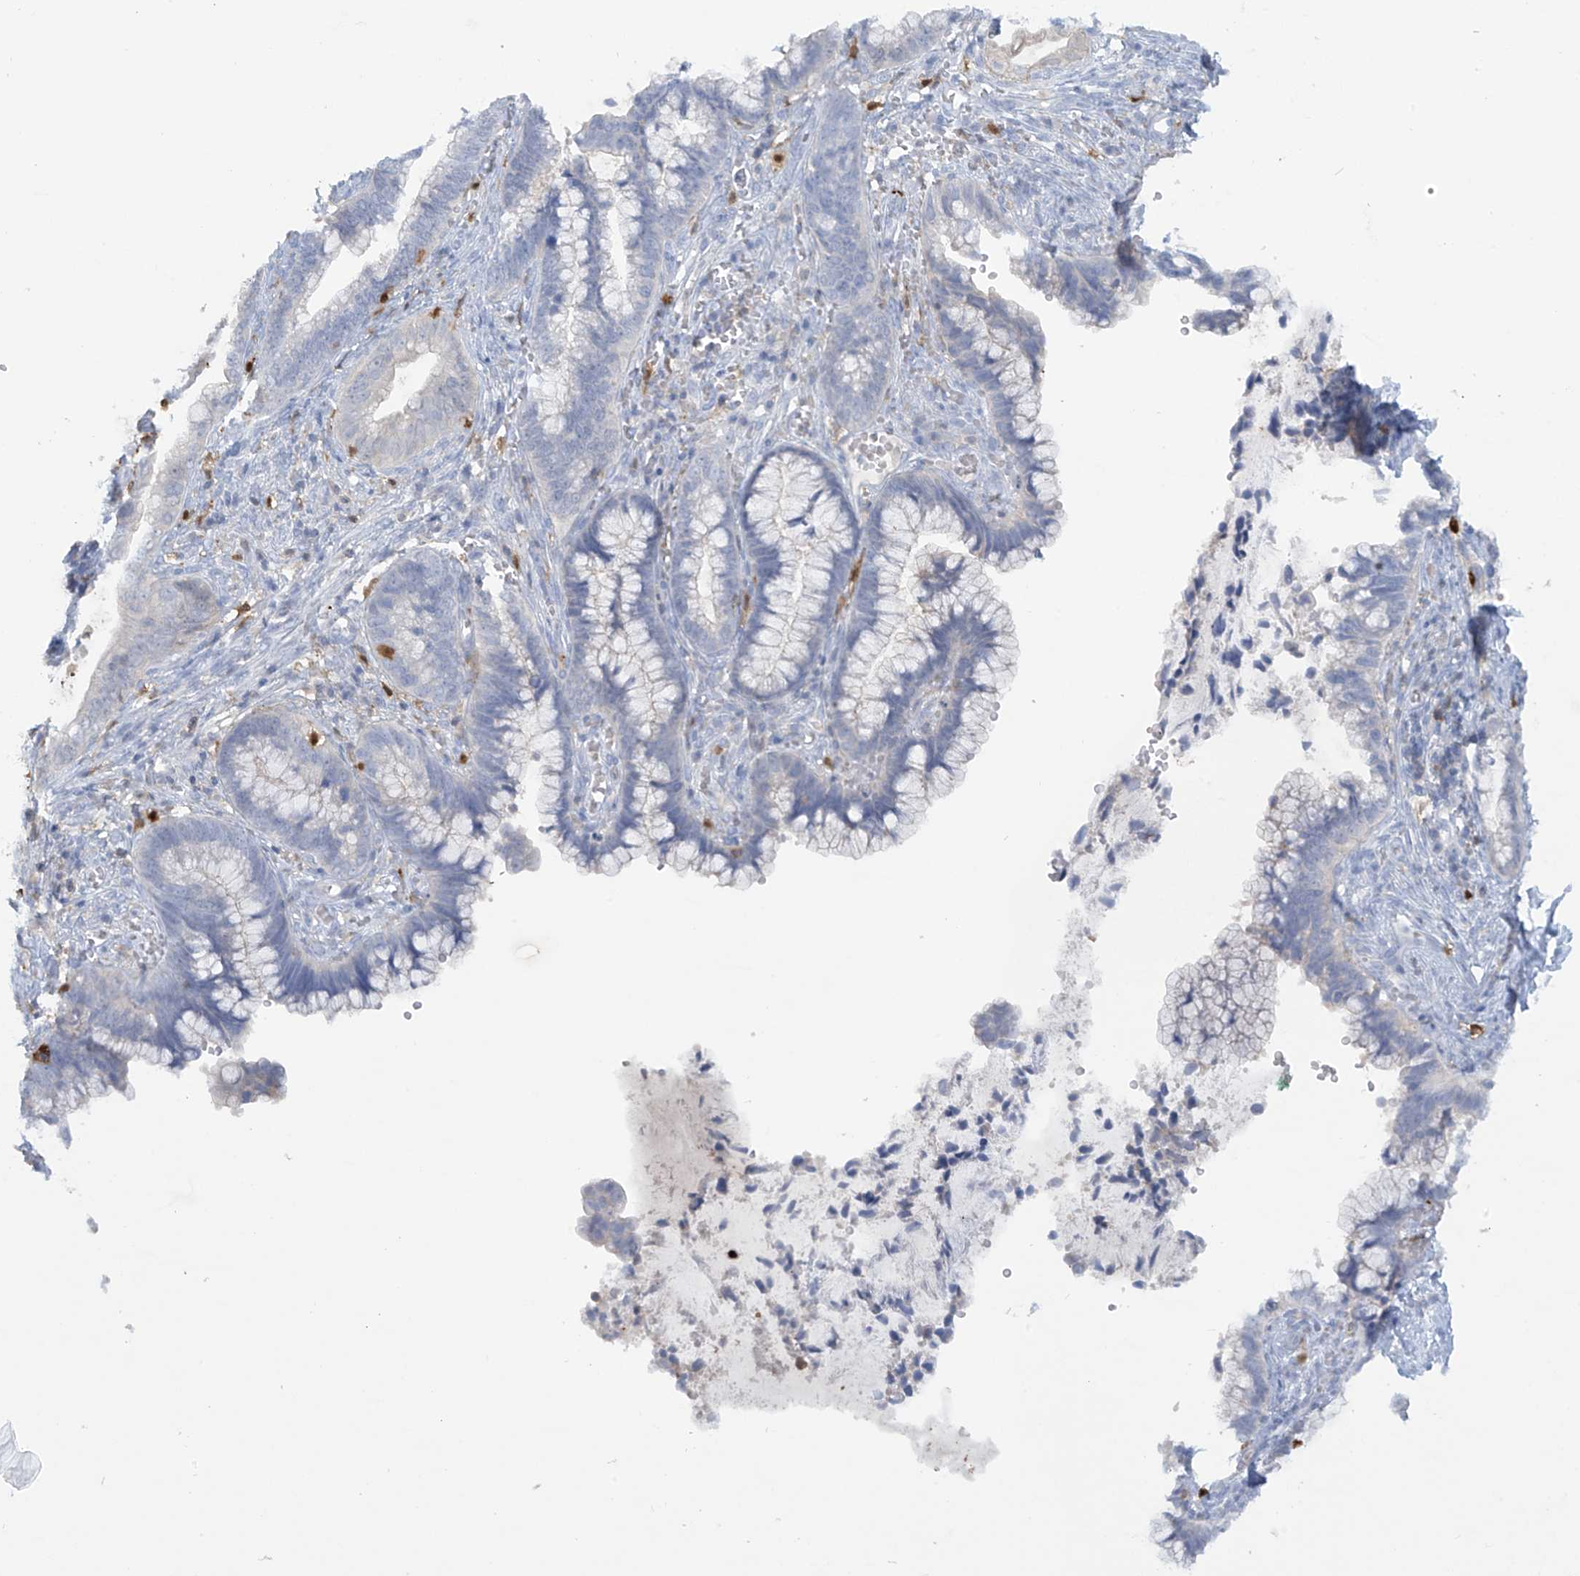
{"staining": {"intensity": "negative", "quantity": "none", "location": "none"}, "tissue": "cervical cancer", "cell_type": "Tumor cells", "image_type": "cancer", "snomed": [{"axis": "morphology", "description": "Adenocarcinoma, NOS"}, {"axis": "topography", "description": "Cervix"}], "caption": "Tumor cells show no significant protein staining in adenocarcinoma (cervical).", "gene": "TRMT2B", "patient": {"sex": "female", "age": 44}}